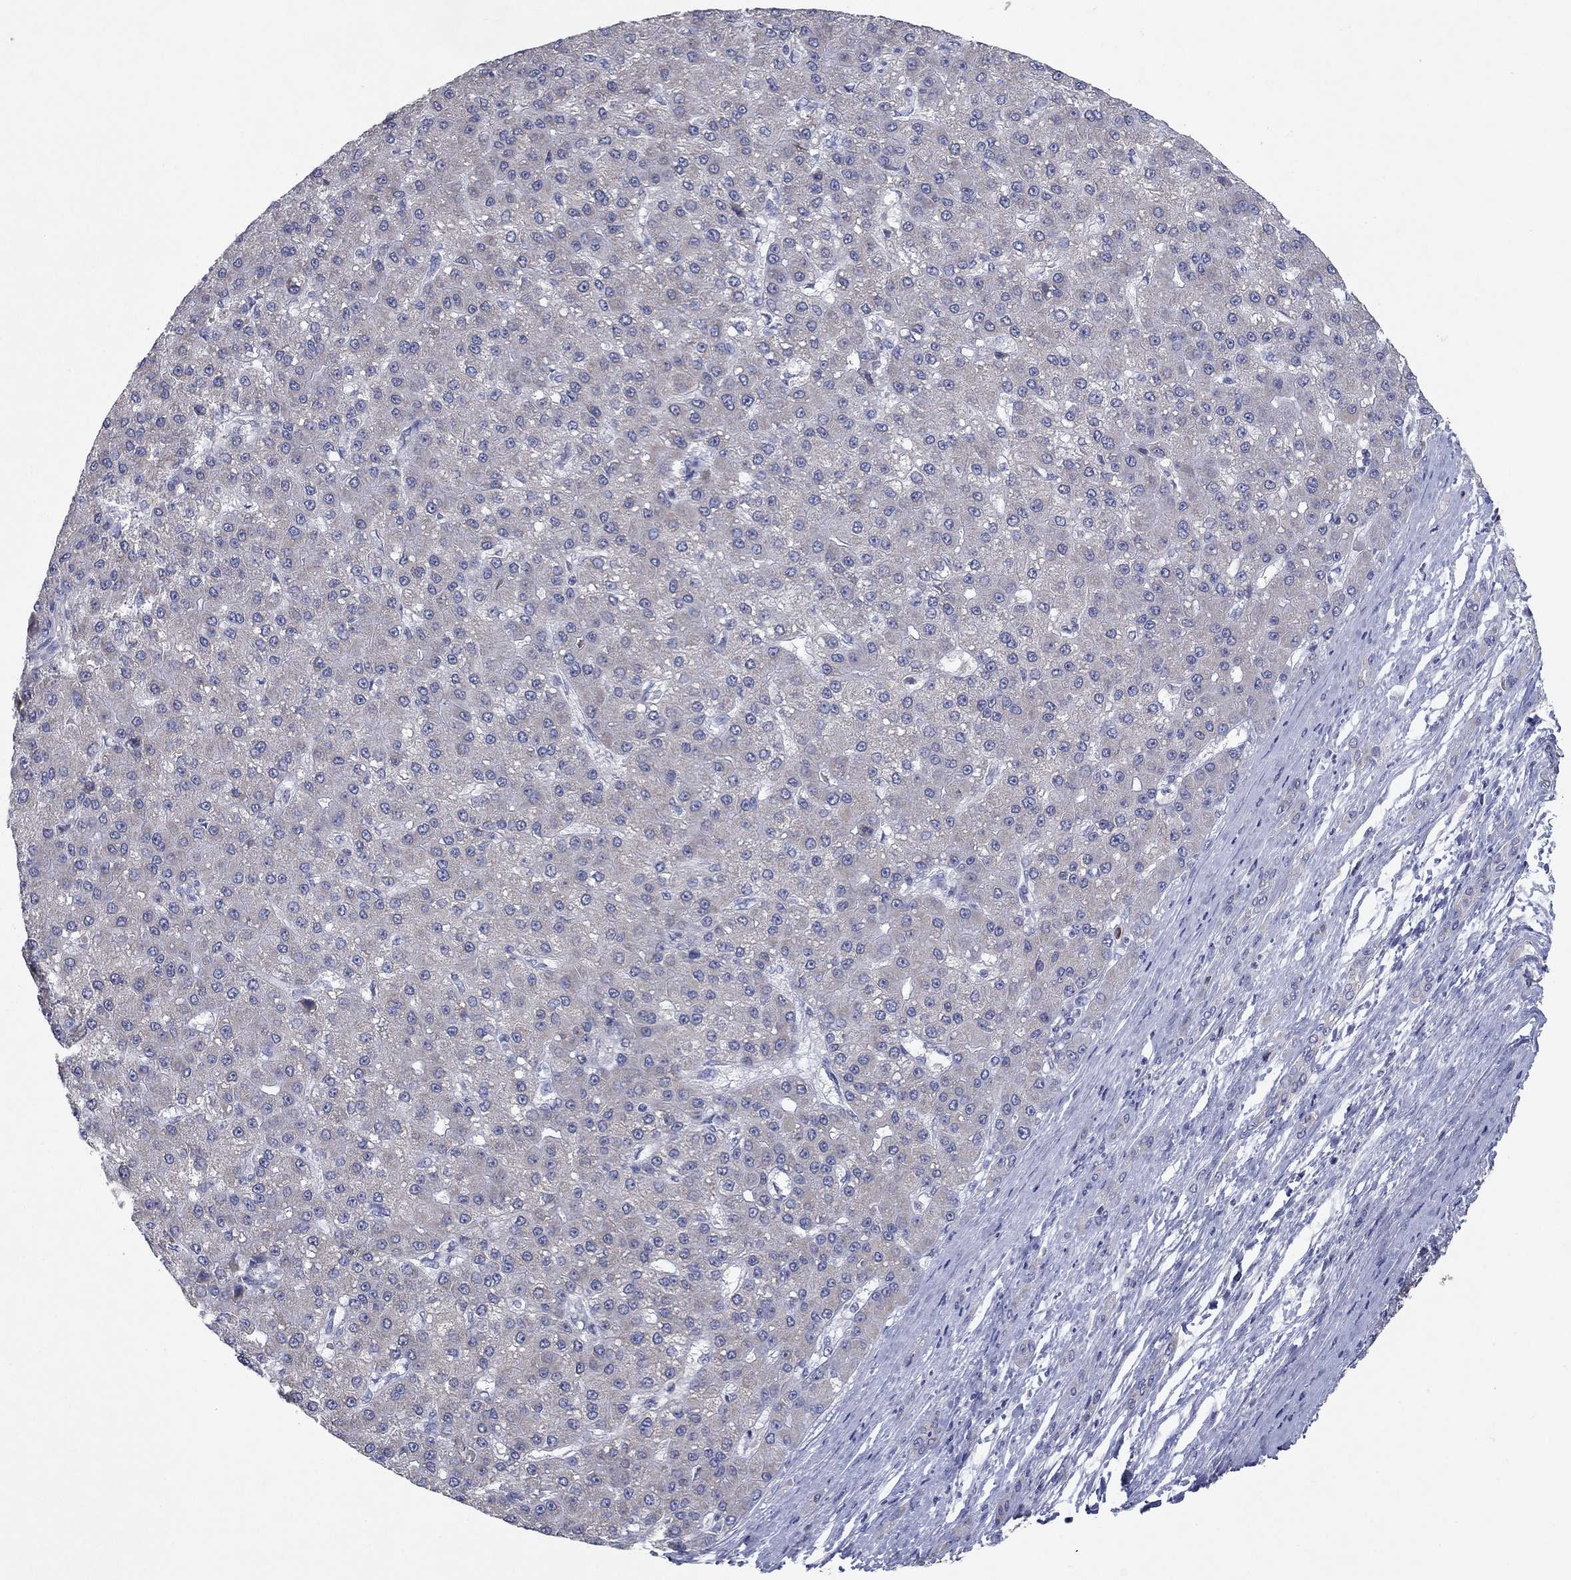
{"staining": {"intensity": "negative", "quantity": "none", "location": "none"}, "tissue": "liver cancer", "cell_type": "Tumor cells", "image_type": "cancer", "snomed": [{"axis": "morphology", "description": "Carcinoma, Hepatocellular, NOS"}, {"axis": "topography", "description": "Liver"}], "caption": "Immunohistochemistry of human liver hepatocellular carcinoma shows no positivity in tumor cells. The staining is performed using DAB (3,3'-diaminobenzidine) brown chromogen with nuclei counter-stained in using hematoxylin.", "gene": "PTGDS", "patient": {"sex": "male", "age": 67}}